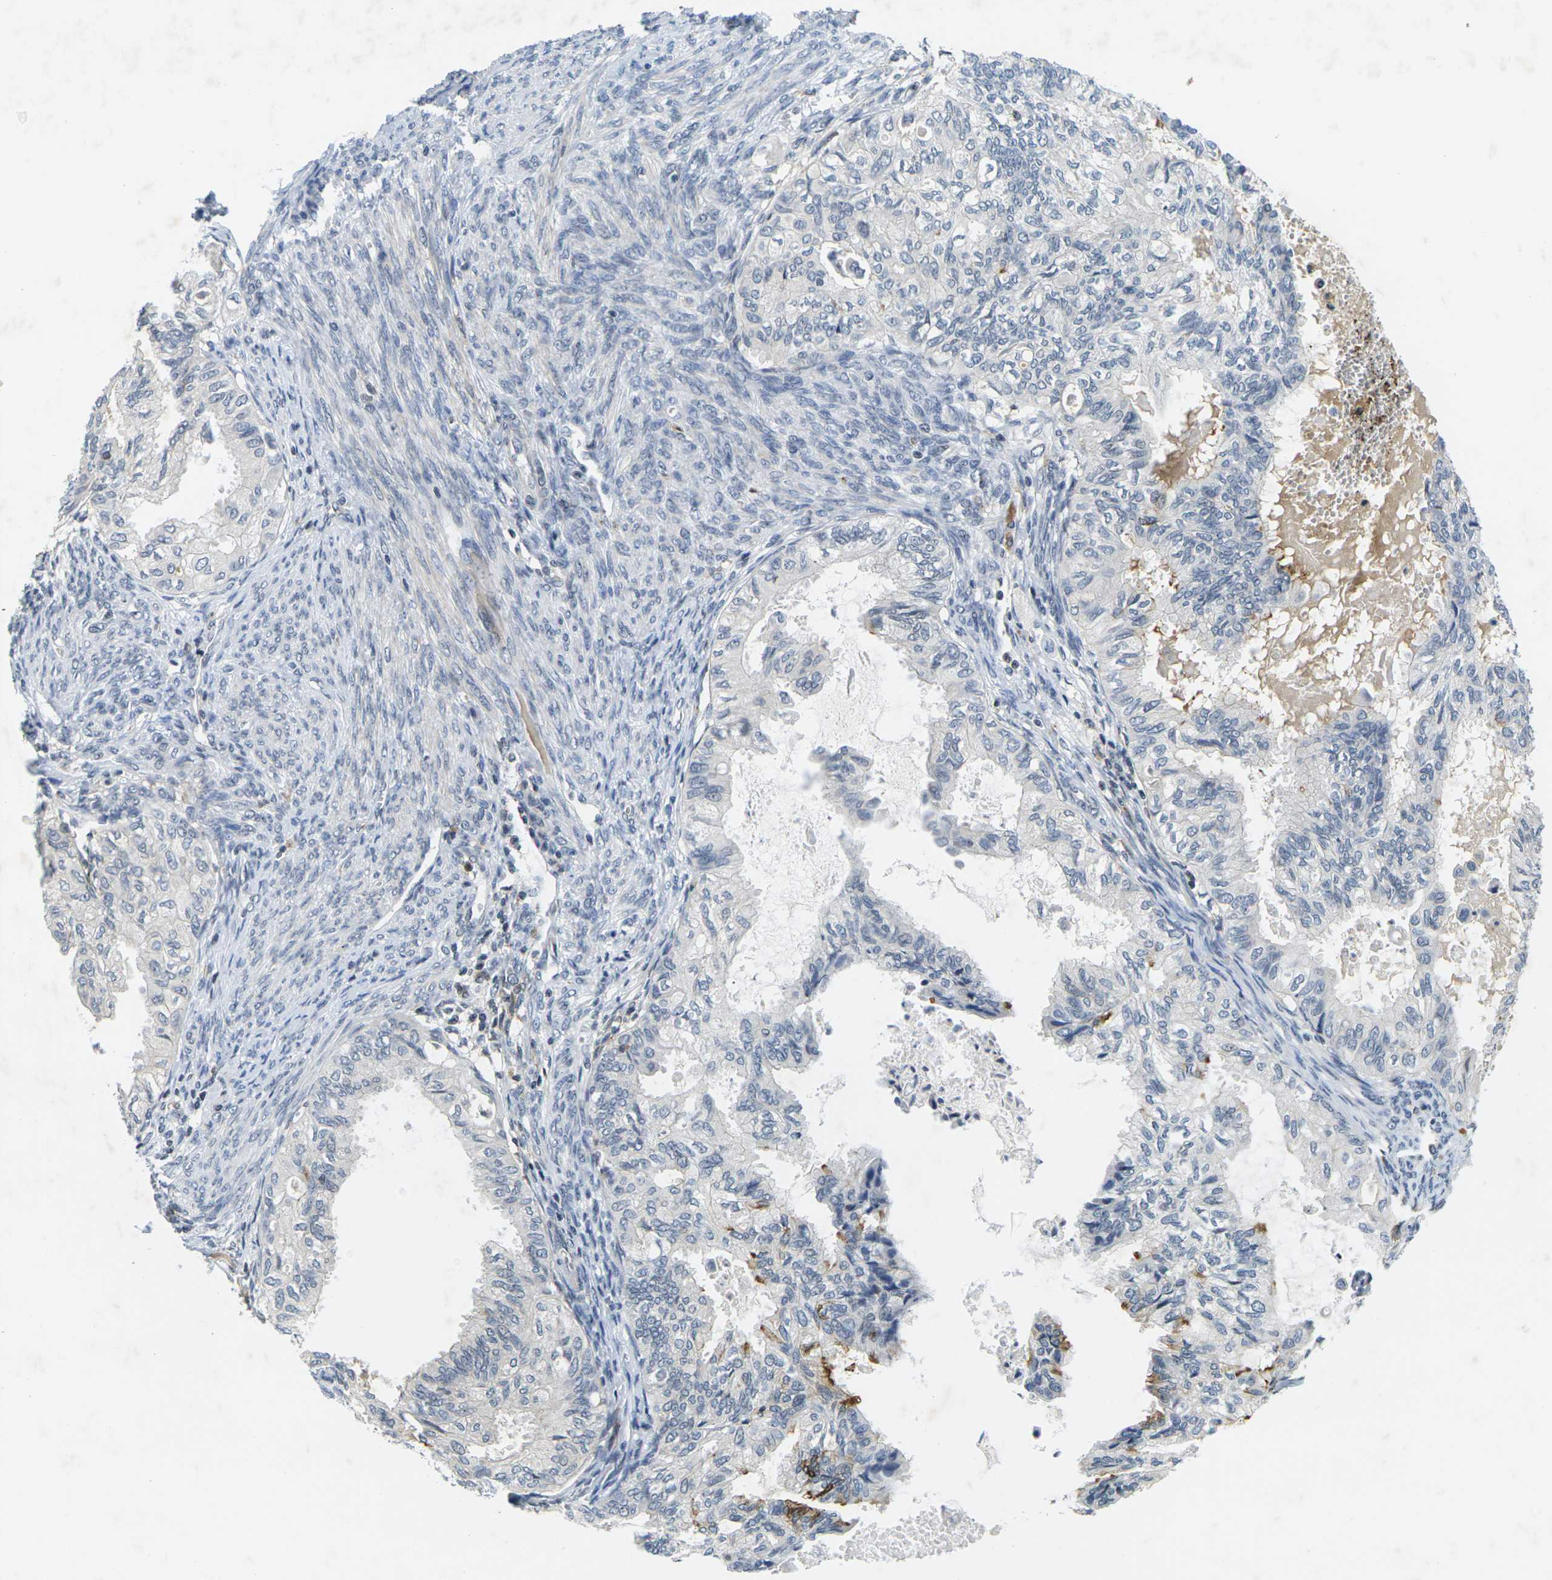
{"staining": {"intensity": "weak", "quantity": "<25%", "location": "cytoplasmic/membranous"}, "tissue": "cervical cancer", "cell_type": "Tumor cells", "image_type": "cancer", "snomed": [{"axis": "morphology", "description": "Normal tissue, NOS"}, {"axis": "morphology", "description": "Adenocarcinoma, NOS"}, {"axis": "topography", "description": "Cervix"}, {"axis": "topography", "description": "Endometrium"}], "caption": "A photomicrograph of human cervical adenocarcinoma is negative for staining in tumor cells. (Brightfield microscopy of DAB (3,3'-diaminobenzidine) immunohistochemistry at high magnification).", "gene": "C1QC", "patient": {"sex": "female", "age": 86}}